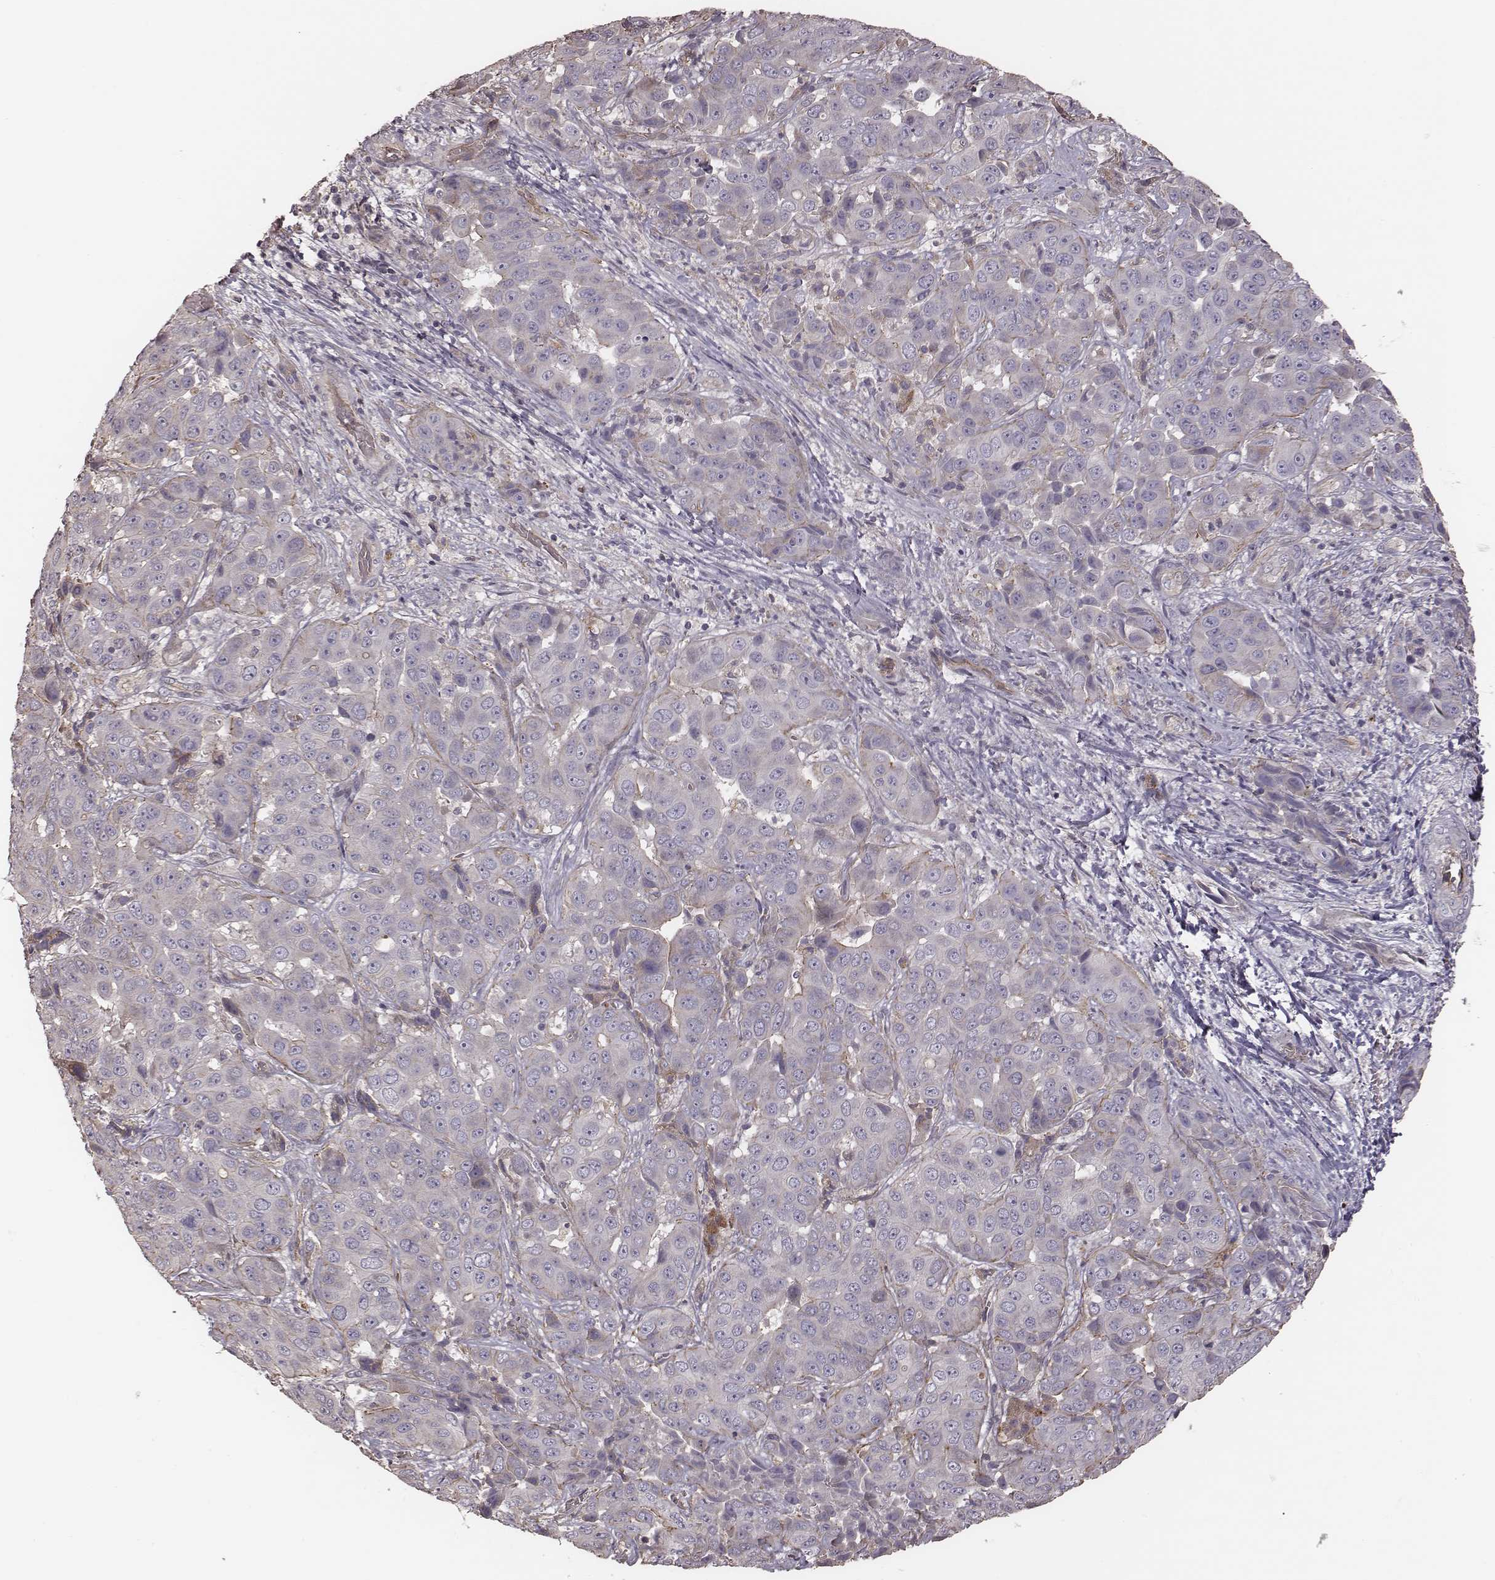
{"staining": {"intensity": "negative", "quantity": "none", "location": "none"}, "tissue": "liver cancer", "cell_type": "Tumor cells", "image_type": "cancer", "snomed": [{"axis": "morphology", "description": "Cholangiocarcinoma"}, {"axis": "topography", "description": "Liver"}], "caption": "Tumor cells are negative for brown protein staining in liver cancer (cholangiocarcinoma).", "gene": "OTOGL", "patient": {"sex": "female", "age": 52}}